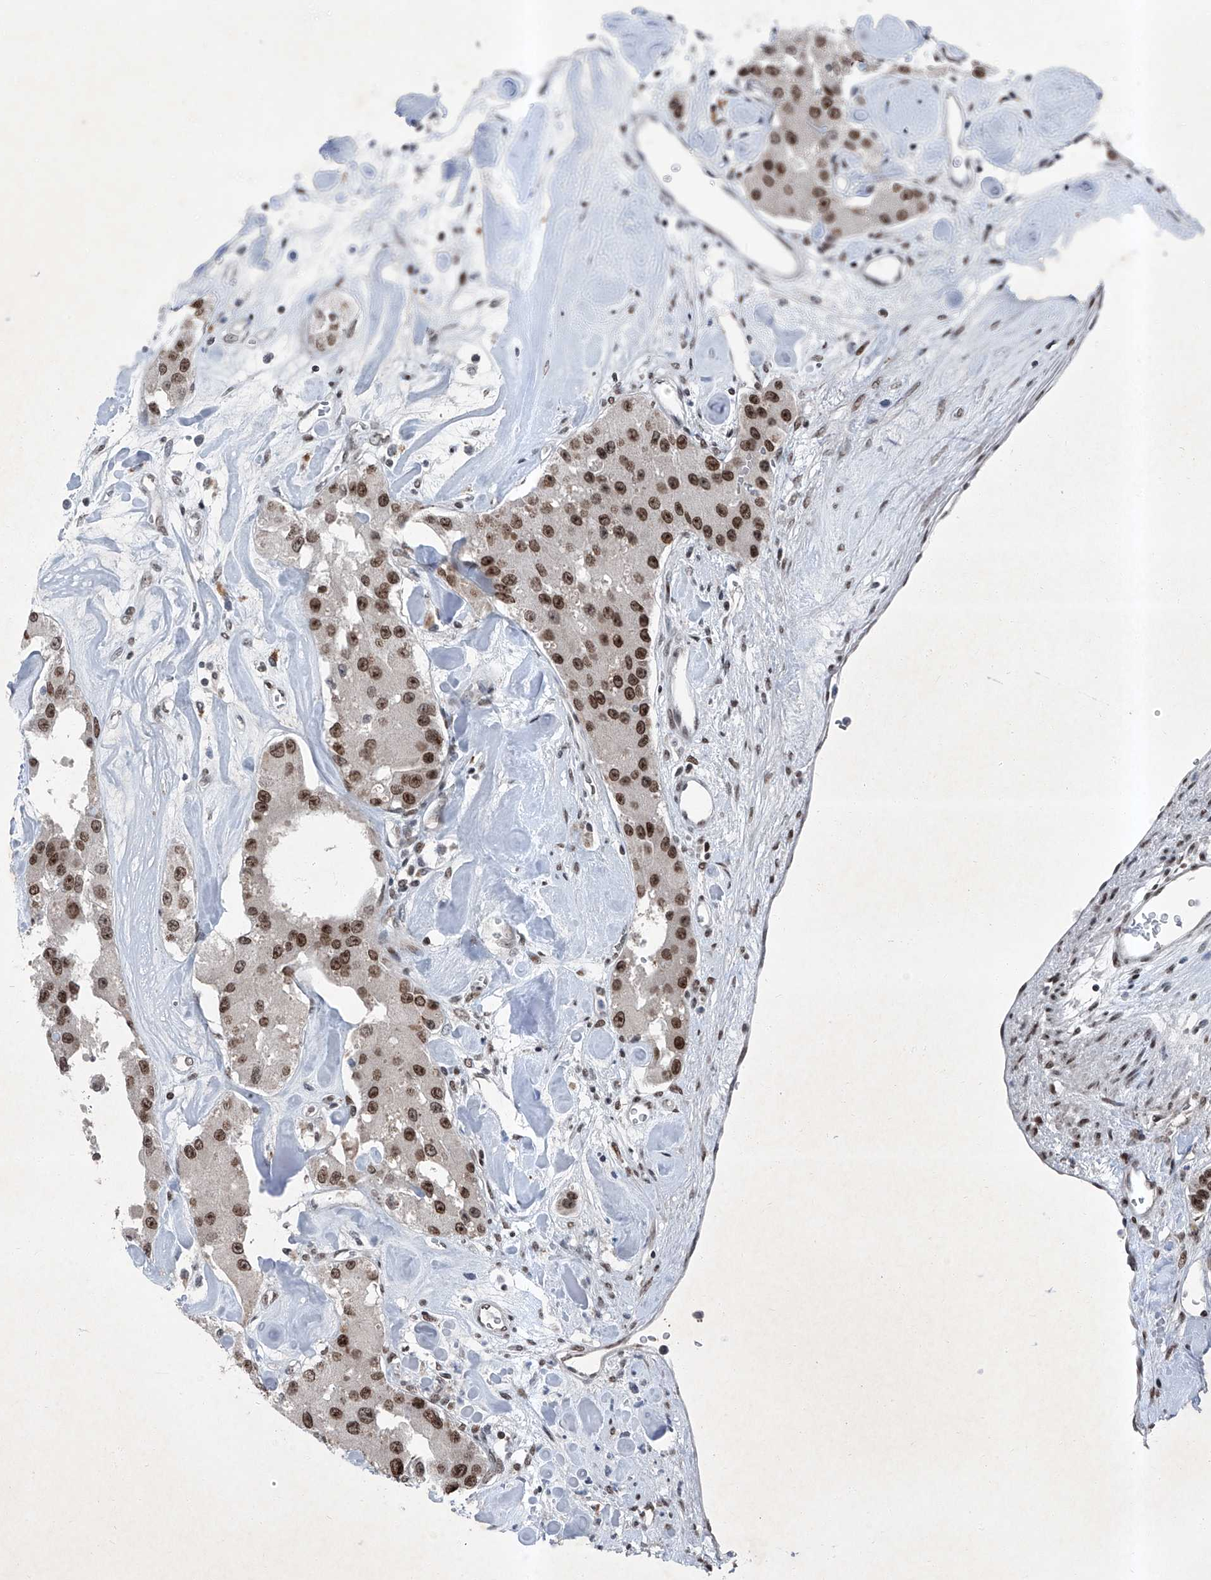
{"staining": {"intensity": "moderate", "quantity": ">75%", "location": "nuclear"}, "tissue": "carcinoid", "cell_type": "Tumor cells", "image_type": "cancer", "snomed": [{"axis": "morphology", "description": "Carcinoid, malignant, NOS"}, {"axis": "topography", "description": "Pancreas"}], "caption": "Carcinoid tissue displays moderate nuclear positivity in approximately >75% of tumor cells, visualized by immunohistochemistry.", "gene": "BMI1", "patient": {"sex": "male", "age": 41}}